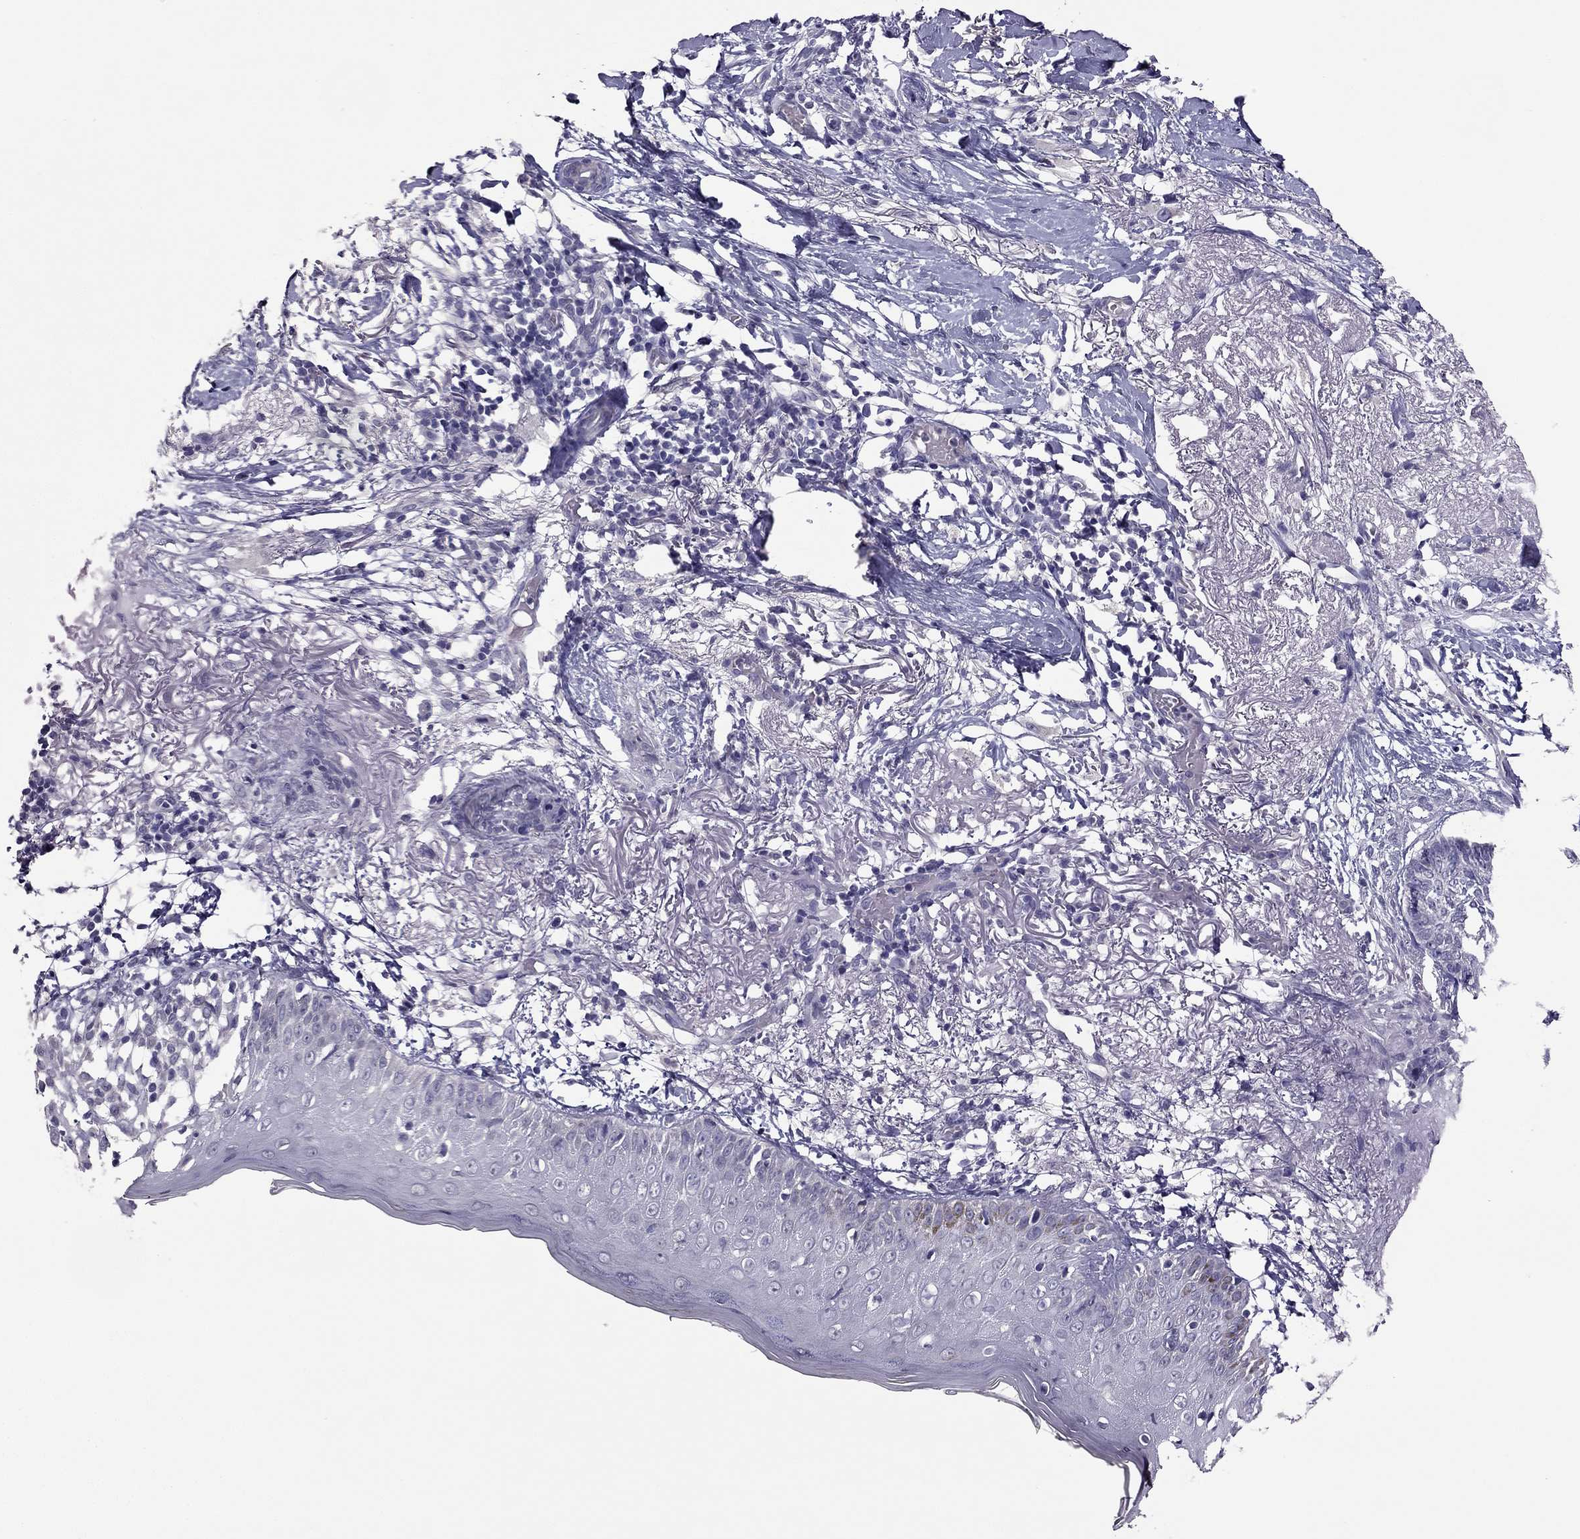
{"staining": {"intensity": "negative", "quantity": "none", "location": "none"}, "tissue": "skin cancer", "cell_type": "Tumor cells", "image_type": "cancer", "snomed": [{"axis": "morphology", "description": "Normal tissue, NOS"}, {"axis": "morphology", "description": "Basal cell carcinoma"}, {"axis": "topography", "description": "Skin"}], "caption": "This is a photomicrograph of immunohistochemistry staining of skin cancer, which shows no positivity in tumor cells.", "gene": "RHO", "patient": {"sex": "male", "age": 84}}